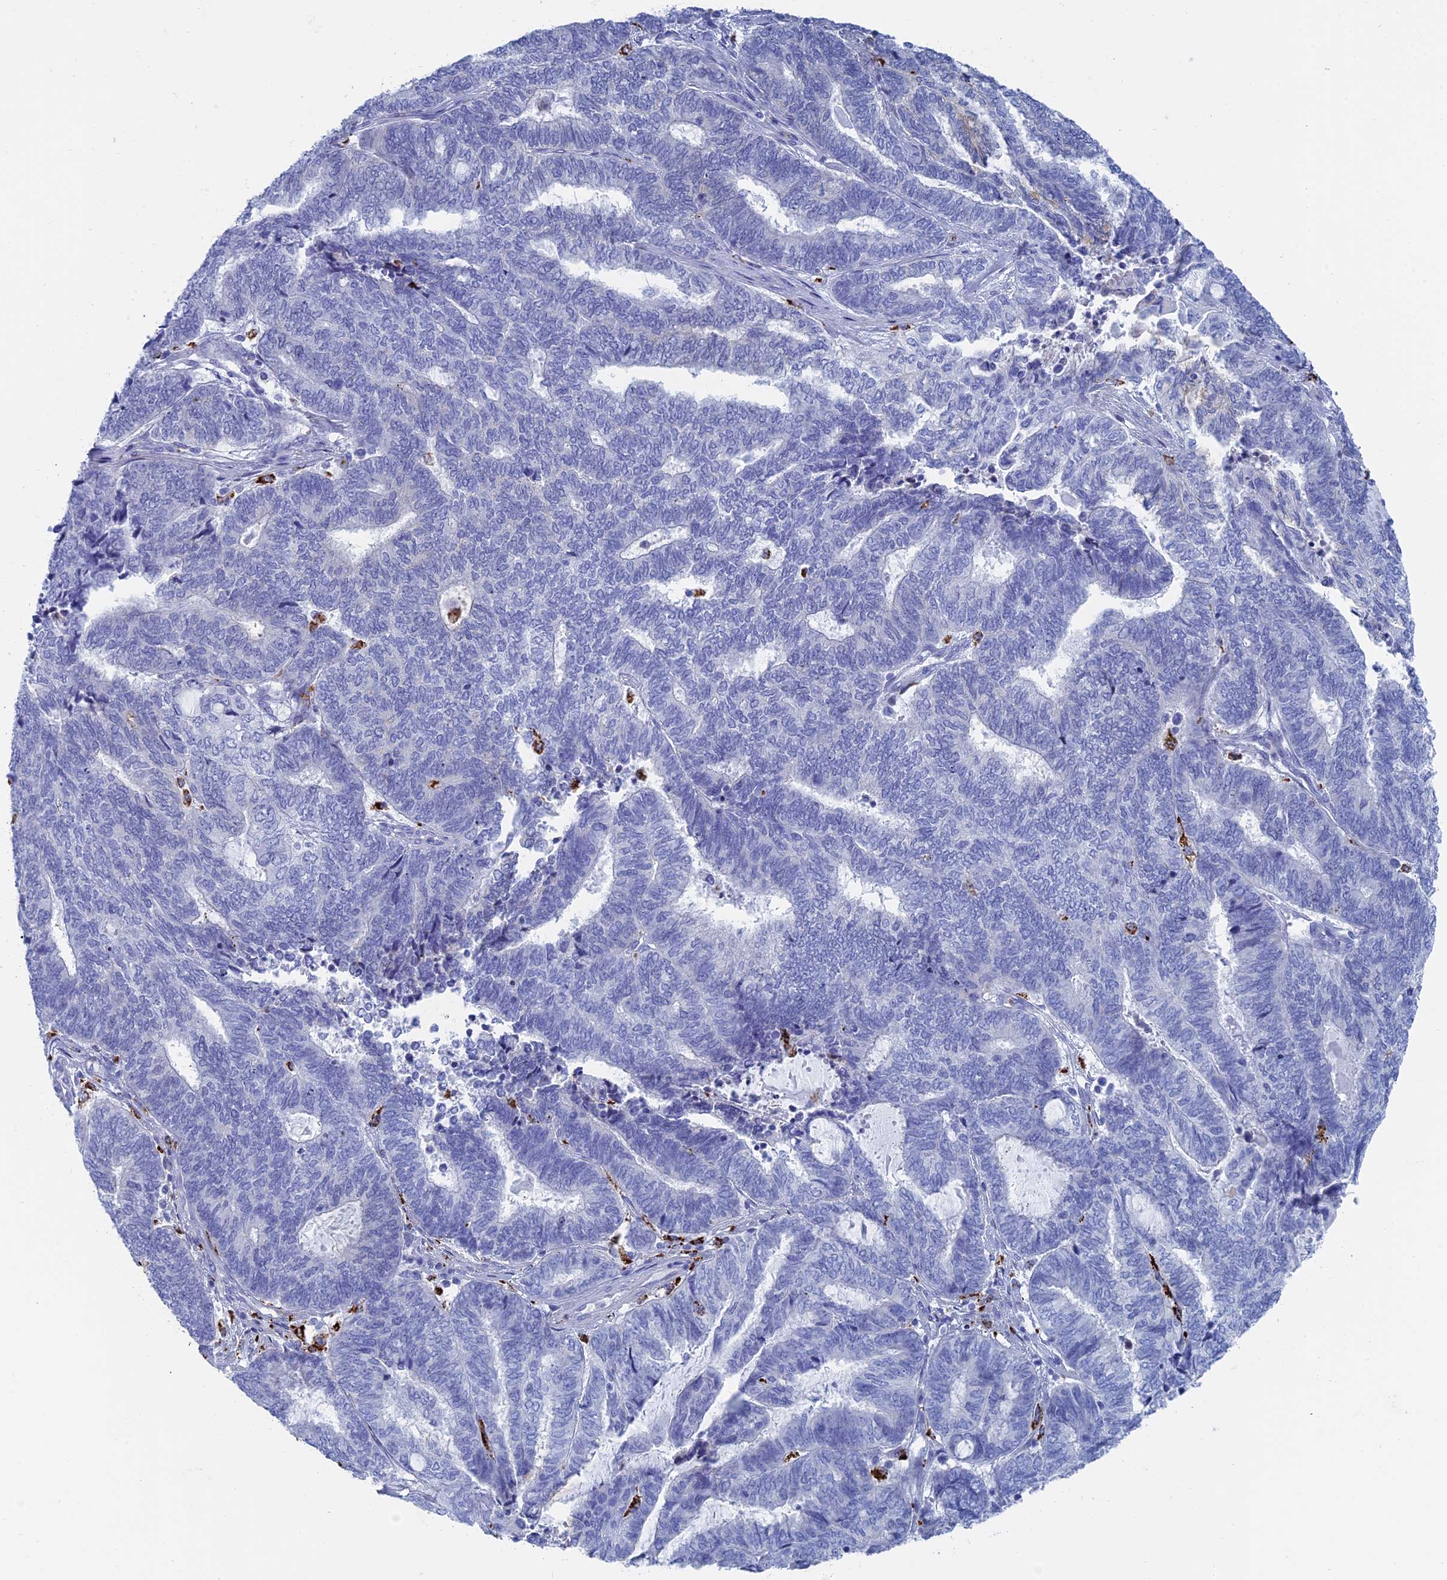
{"staining": {"intensity": "negative", "quantity": "none", "location": "none"}, "tissue": "endometrial cancer", "cell_type": "Tumor cells", "image_type": "cancer", "snomed": [{"axis": "morphology", "description": "Adenocarcinoma, NOS"}, {"axis": "topography", "description": "Uterus"}, {"axis": "topography", "description": "Endometrium"}], "caption": "Photomicrograph shows no protein expression in tumor cells of endometrial cancer (adenocarcinoma) tissue. Nuclei are stained in blue.", "gene": "ALMS1", "patient": {"sex": "female", "age": 70}}